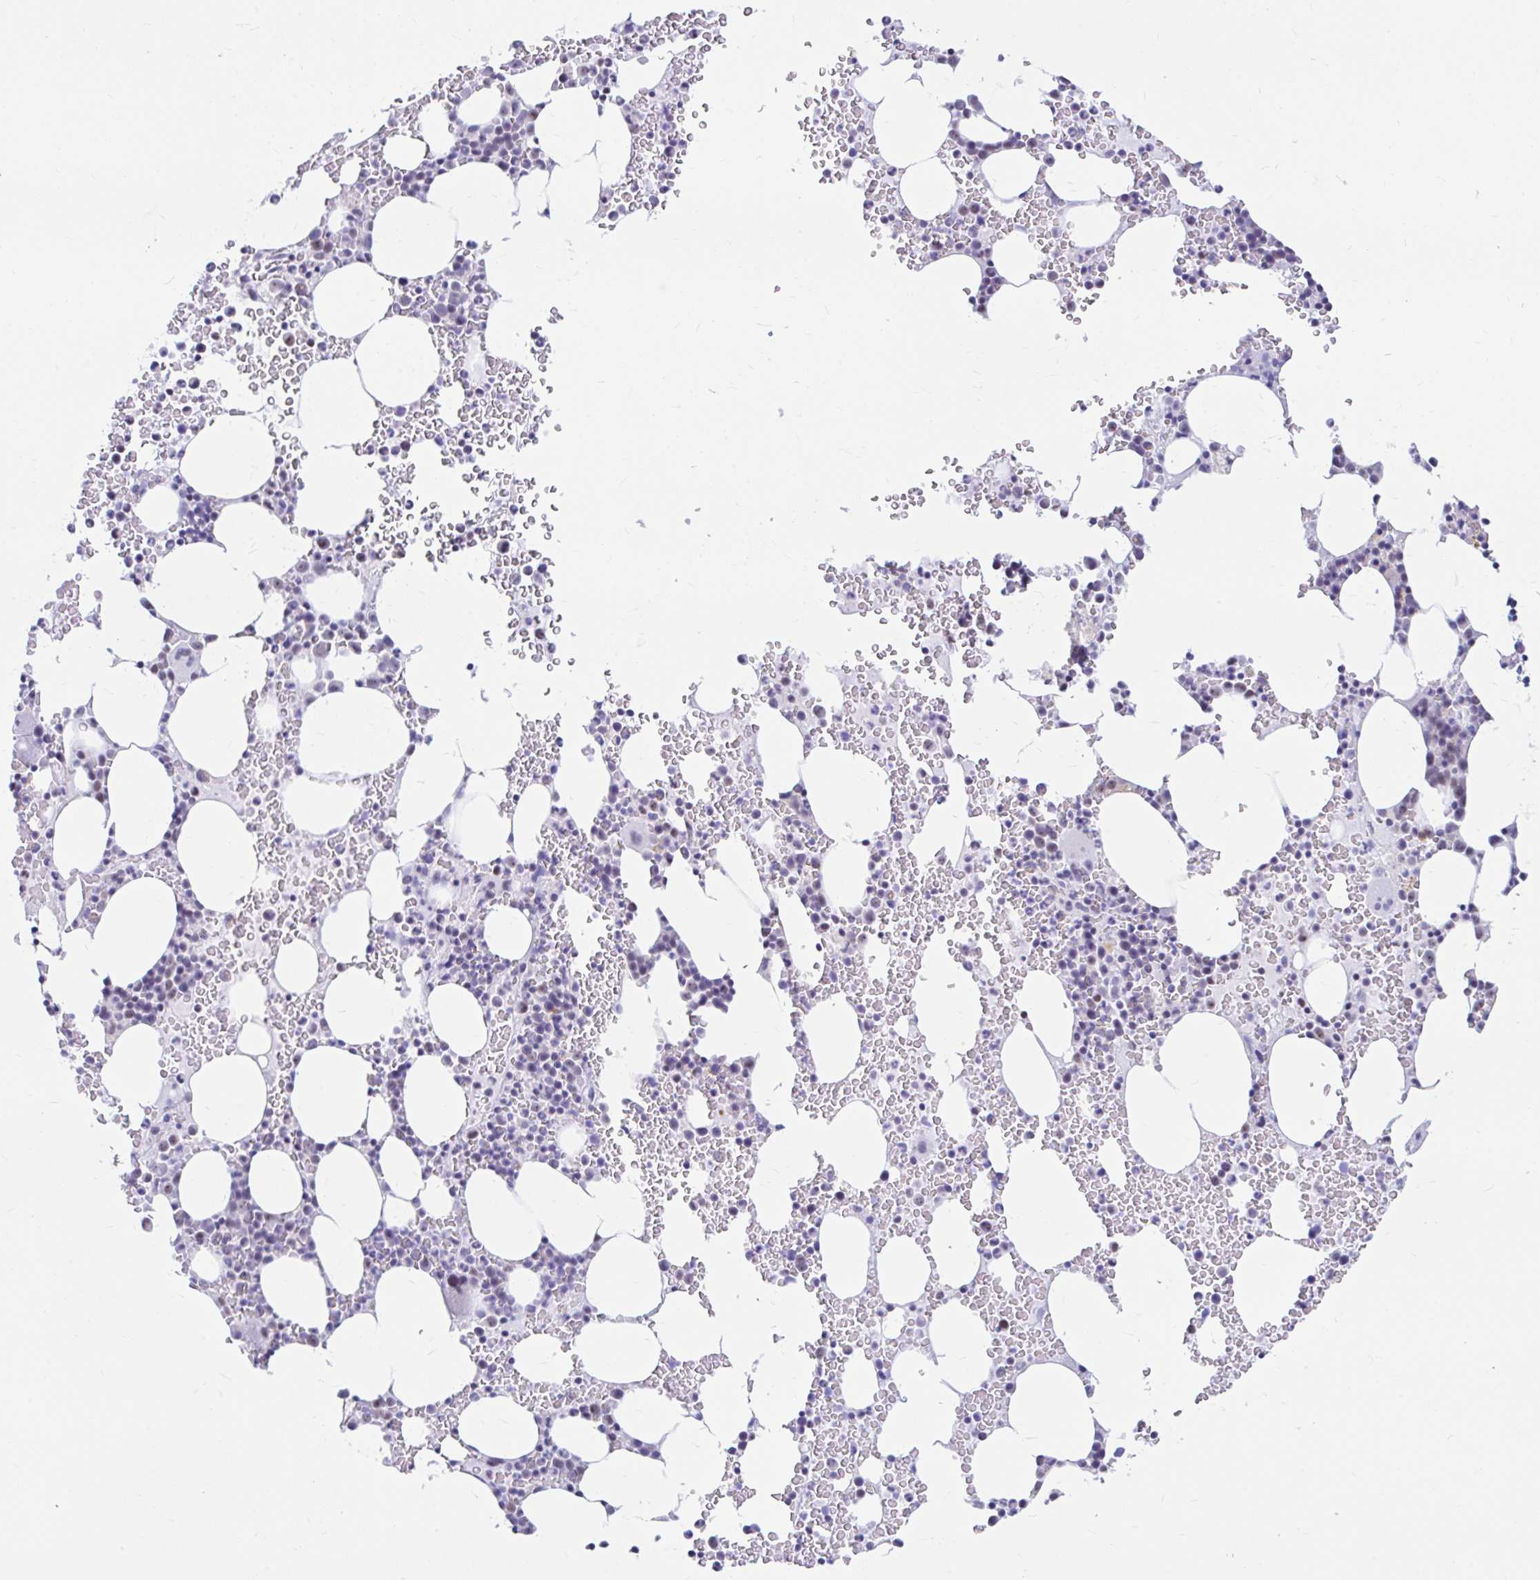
{"staining": {"intensity": "negative", "quantity": "none", "location": "none"}, "tissue": "bone marrow", "cell_type": "Hematopoietic cells", "image_type": "normal", "snomed": [{"axis": "morphology", "description": "Normal tissue, NOS"}, {"axis": "topography", "description": "Bone marrow"}], "caption": "The histopathology image demonstrates no staining of hematopoietic cells in unremarkable bone marrow. (DAB IHC visualized using brightfield microscopy, high magnification).", "gene": "FTSJ3", "patient": {"sex": "female", "age": 62}}